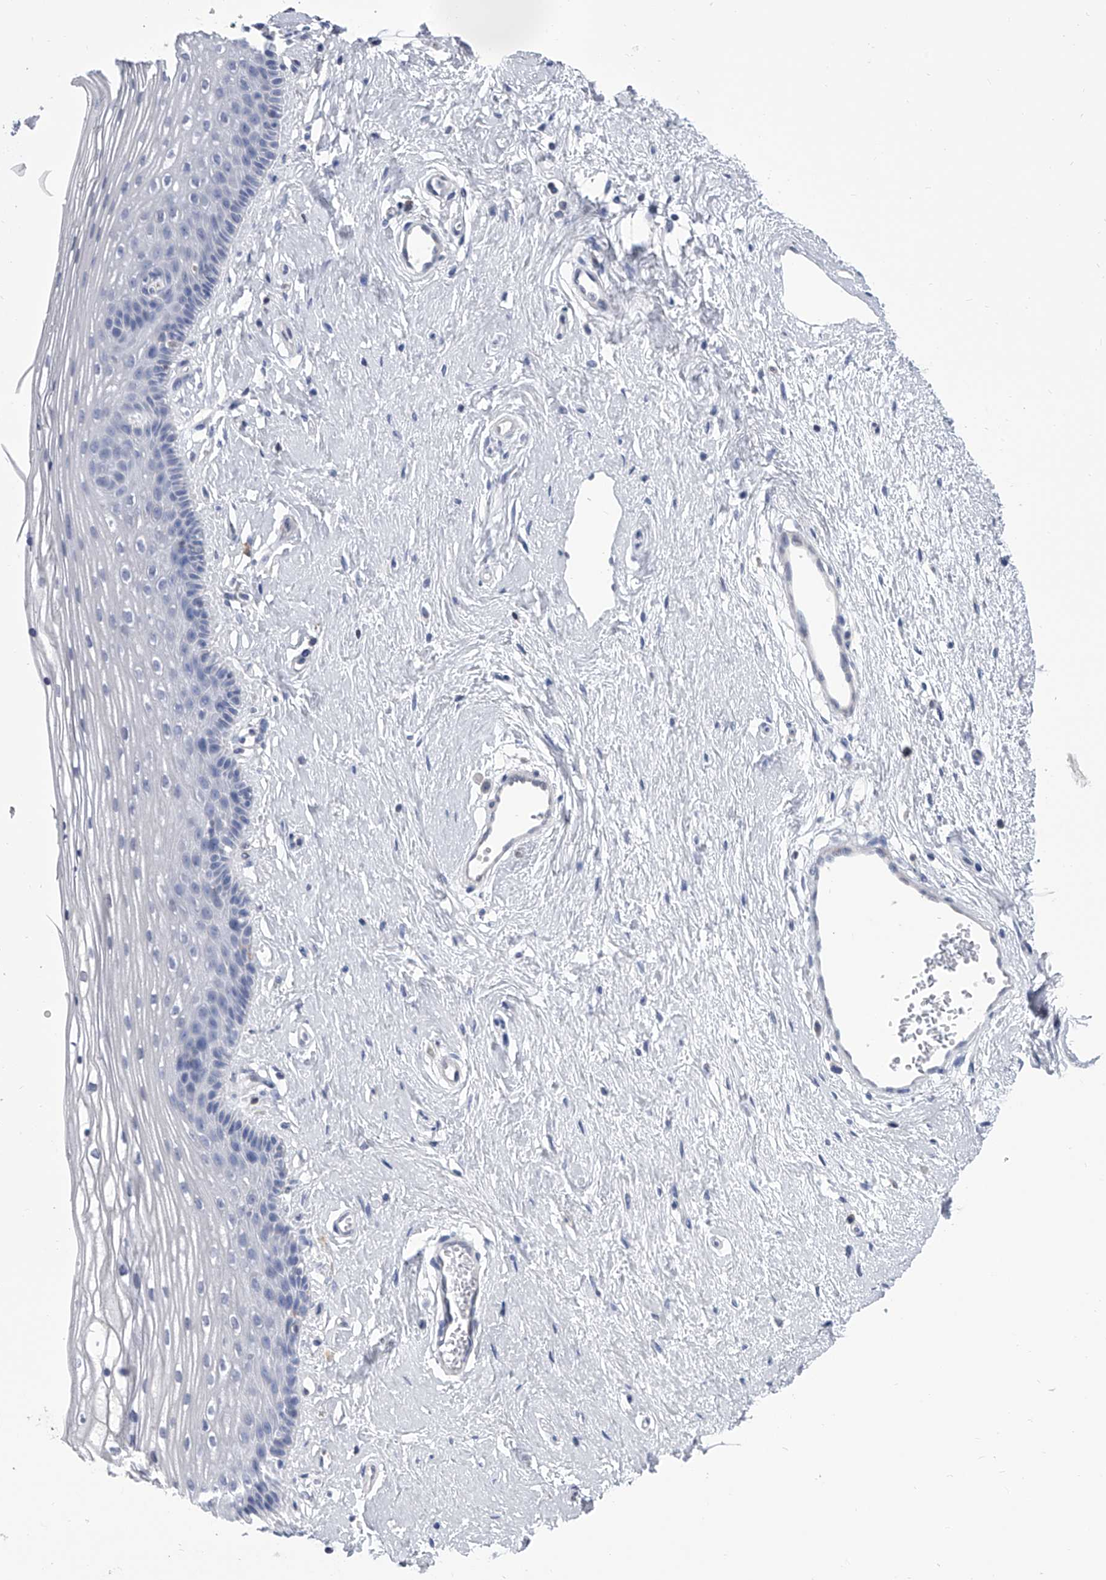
{"staining": {"intensity": "negative", "quantity": "none", "location": "none"}, "tissue": "vagina", "cell_type": "Squamous epithelial cells", "image_type": "normal", "snomed": [{"axis": "morphology", "description": "Normal tissue, NOS"}, {"axis": "topography", "description": "Vagina"}], "caption": "Immunohistochemistry (IHC) histopathology image of benign vagina stained for a protein (brown), which demonstrates no staining in squamous epithelial cells.", "gene": "SERPINB9", "patient": {"sex": "female", "age": 46}}